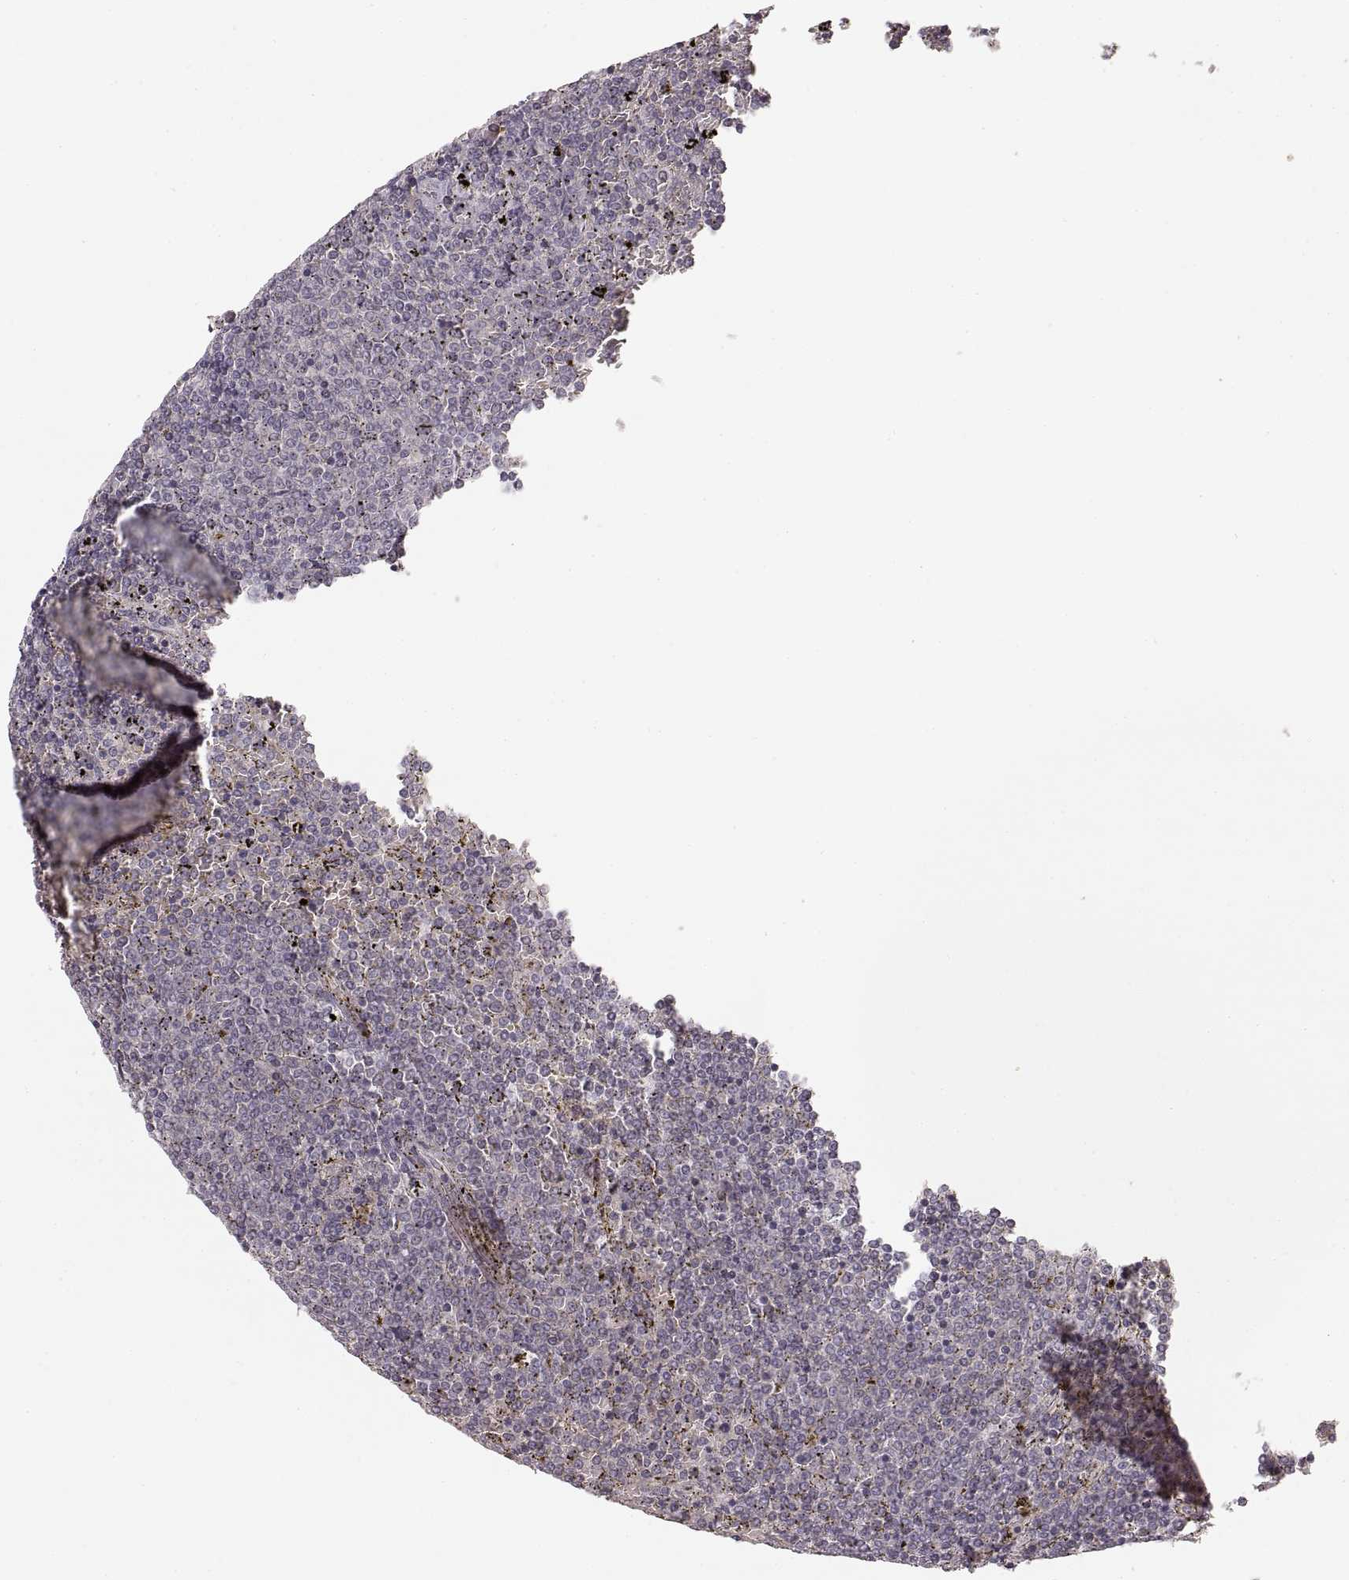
{"staining": {"intensity": "negative", "quantity": "none", "location": "none"}, "tissue": "lymphoma", "cell_type": "Tumor cells", "image_type": "cancer", "snomed": [{"axis": "morphology", "description": "Malignant lymphoma, non-Hodgkin's type, Low grade"}, {"axis": "topography", "description": "Spleen"}], "caption": "Human low-grade malignant lymphoma, non-Hodgkin's type stained for a protein using immunohistochemistry shows no positivity in tumor cells.", "gene": "LAMC2", "patient": {"sex": "female", "age": 77}}